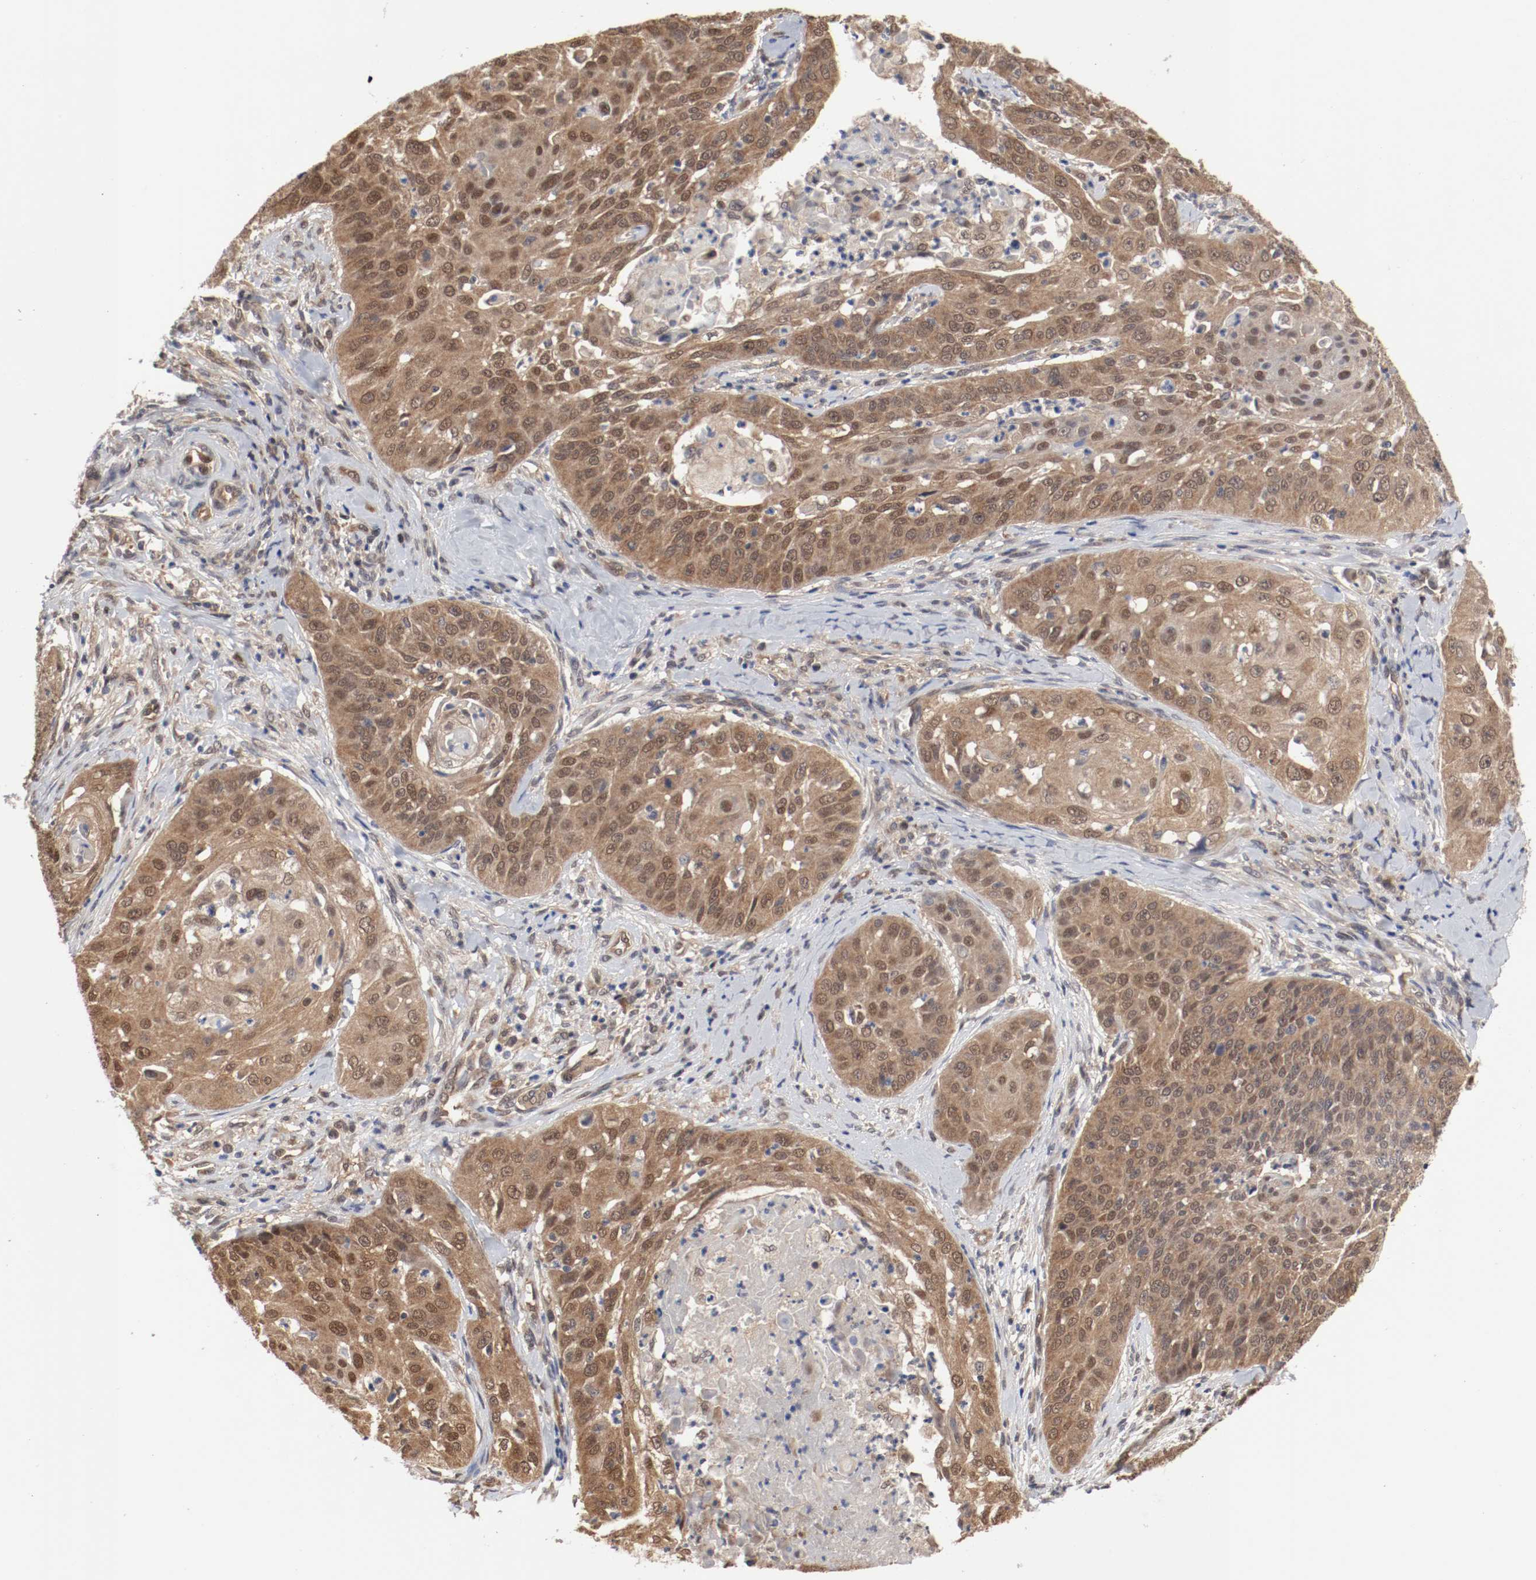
{"staining": {"intensity": "moderate", "quantity": ">75%", "location": "cytoplasmic/membranous,nuclear"}, "tissue": "cervical cancer", "cell_type": "Tumor cells", "image_type": "cancer", "snomed": [{"axis": "morphology", "description": "Squamous cell carcinoma, NOS"}, {"axis": "topography", "description": "Cervix"}], "caption": "A high-resolution micrograph shows immunohistochemistry (IHC) staining of cervical cancer, which displays moderate cytoplasmic/membranous and nuclear staining in approximately >75% of tumor cells.", "gene": "AFG3L2", "patient": {"sex": "female", "age": 64}}